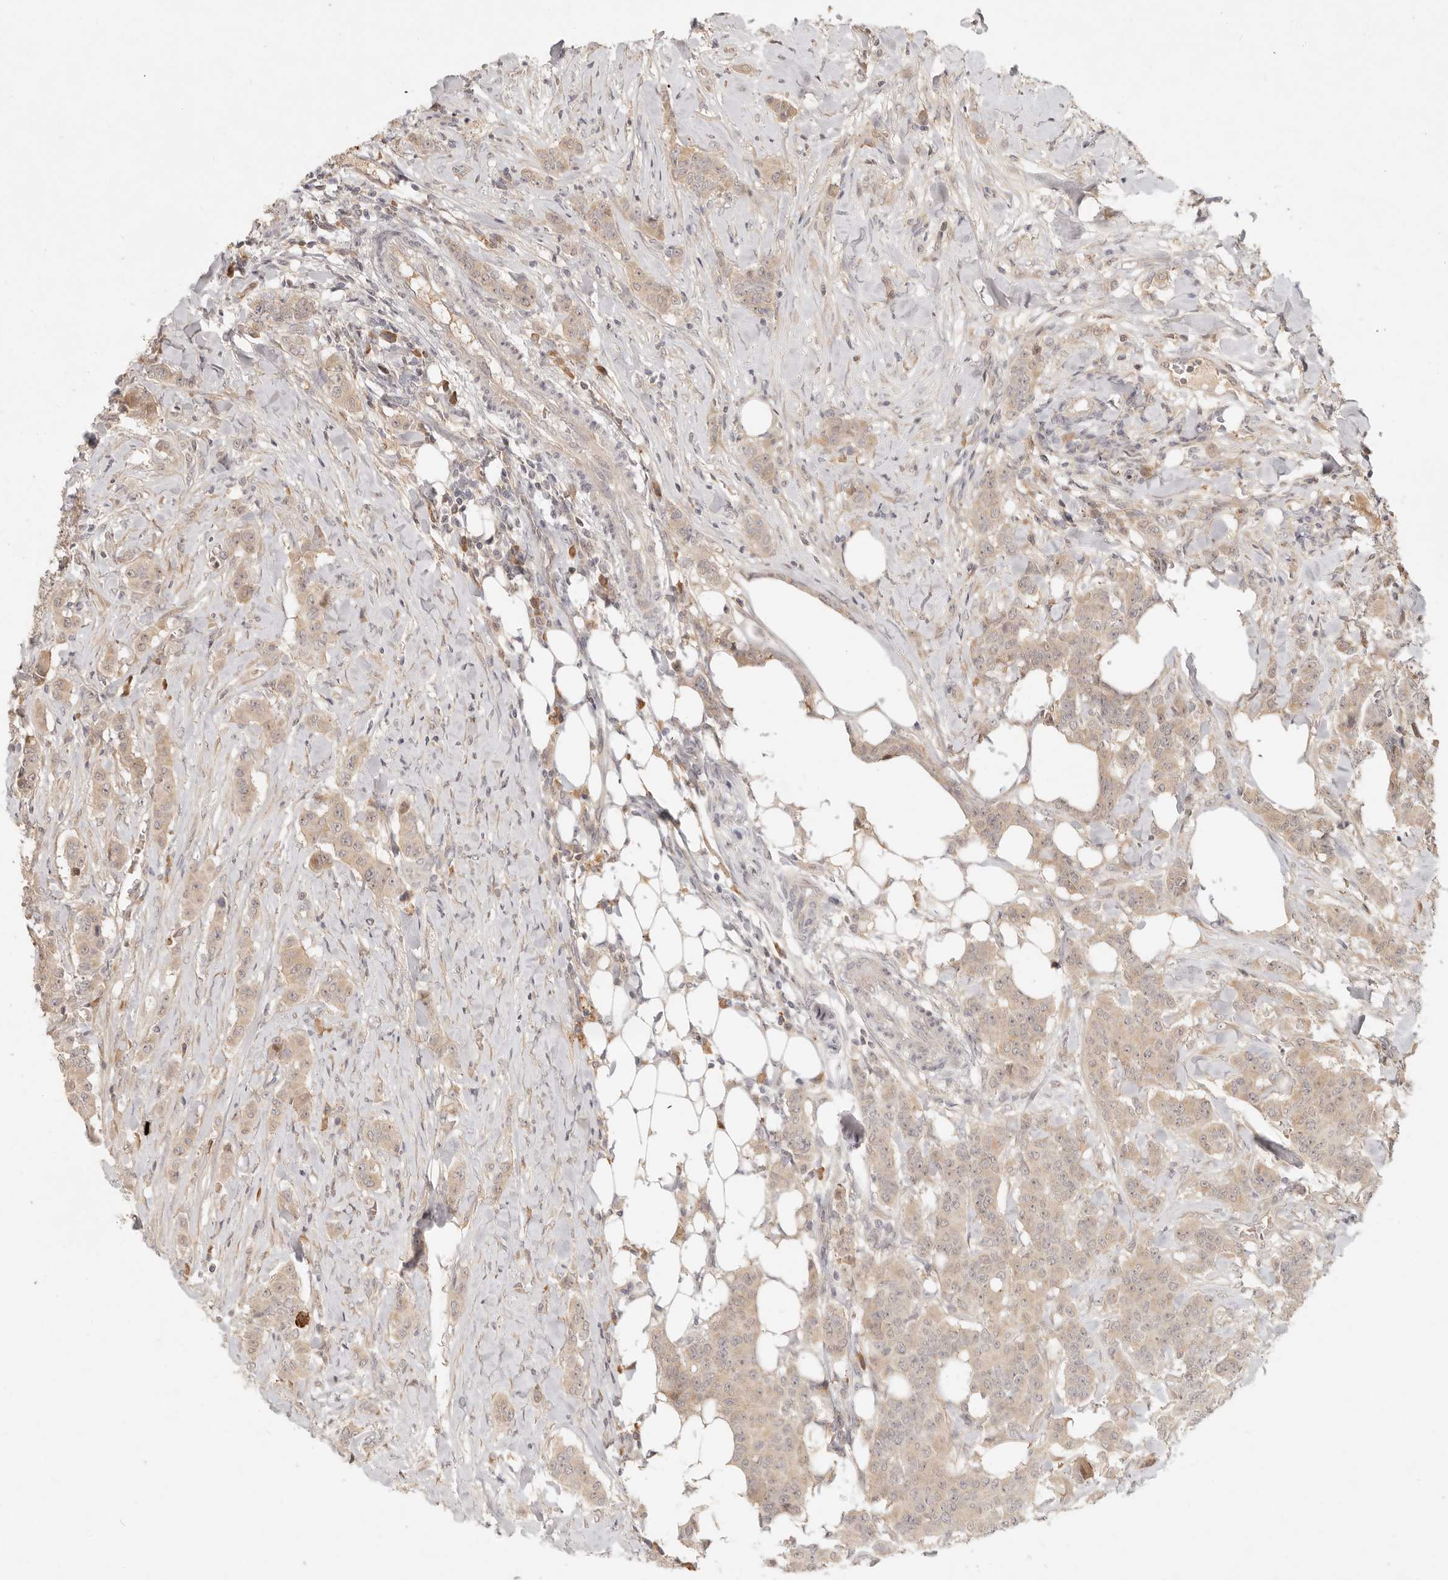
{"staining": {"intensity": "weak", "quantity": ">75%", "location": "cytoplasmic/membranous"}, "tissue": "breast cancer", "cell_type": "Tumor cells", "image_type": "cancer", "snomed": [{"axis": "morphology", "description": "Duct carcinoma"}, {"axis": "topography", "description": "Breast"}], "caption": "Breast cancer tissue reveals weak cytoplasmic/membranous expression in about >75% of tumor cells Immunohistochemistry stains the protein in brown and the nuclei are stained blue.", "gene": "UBXN11", "patient": {"sex": "female", "age": 40}}